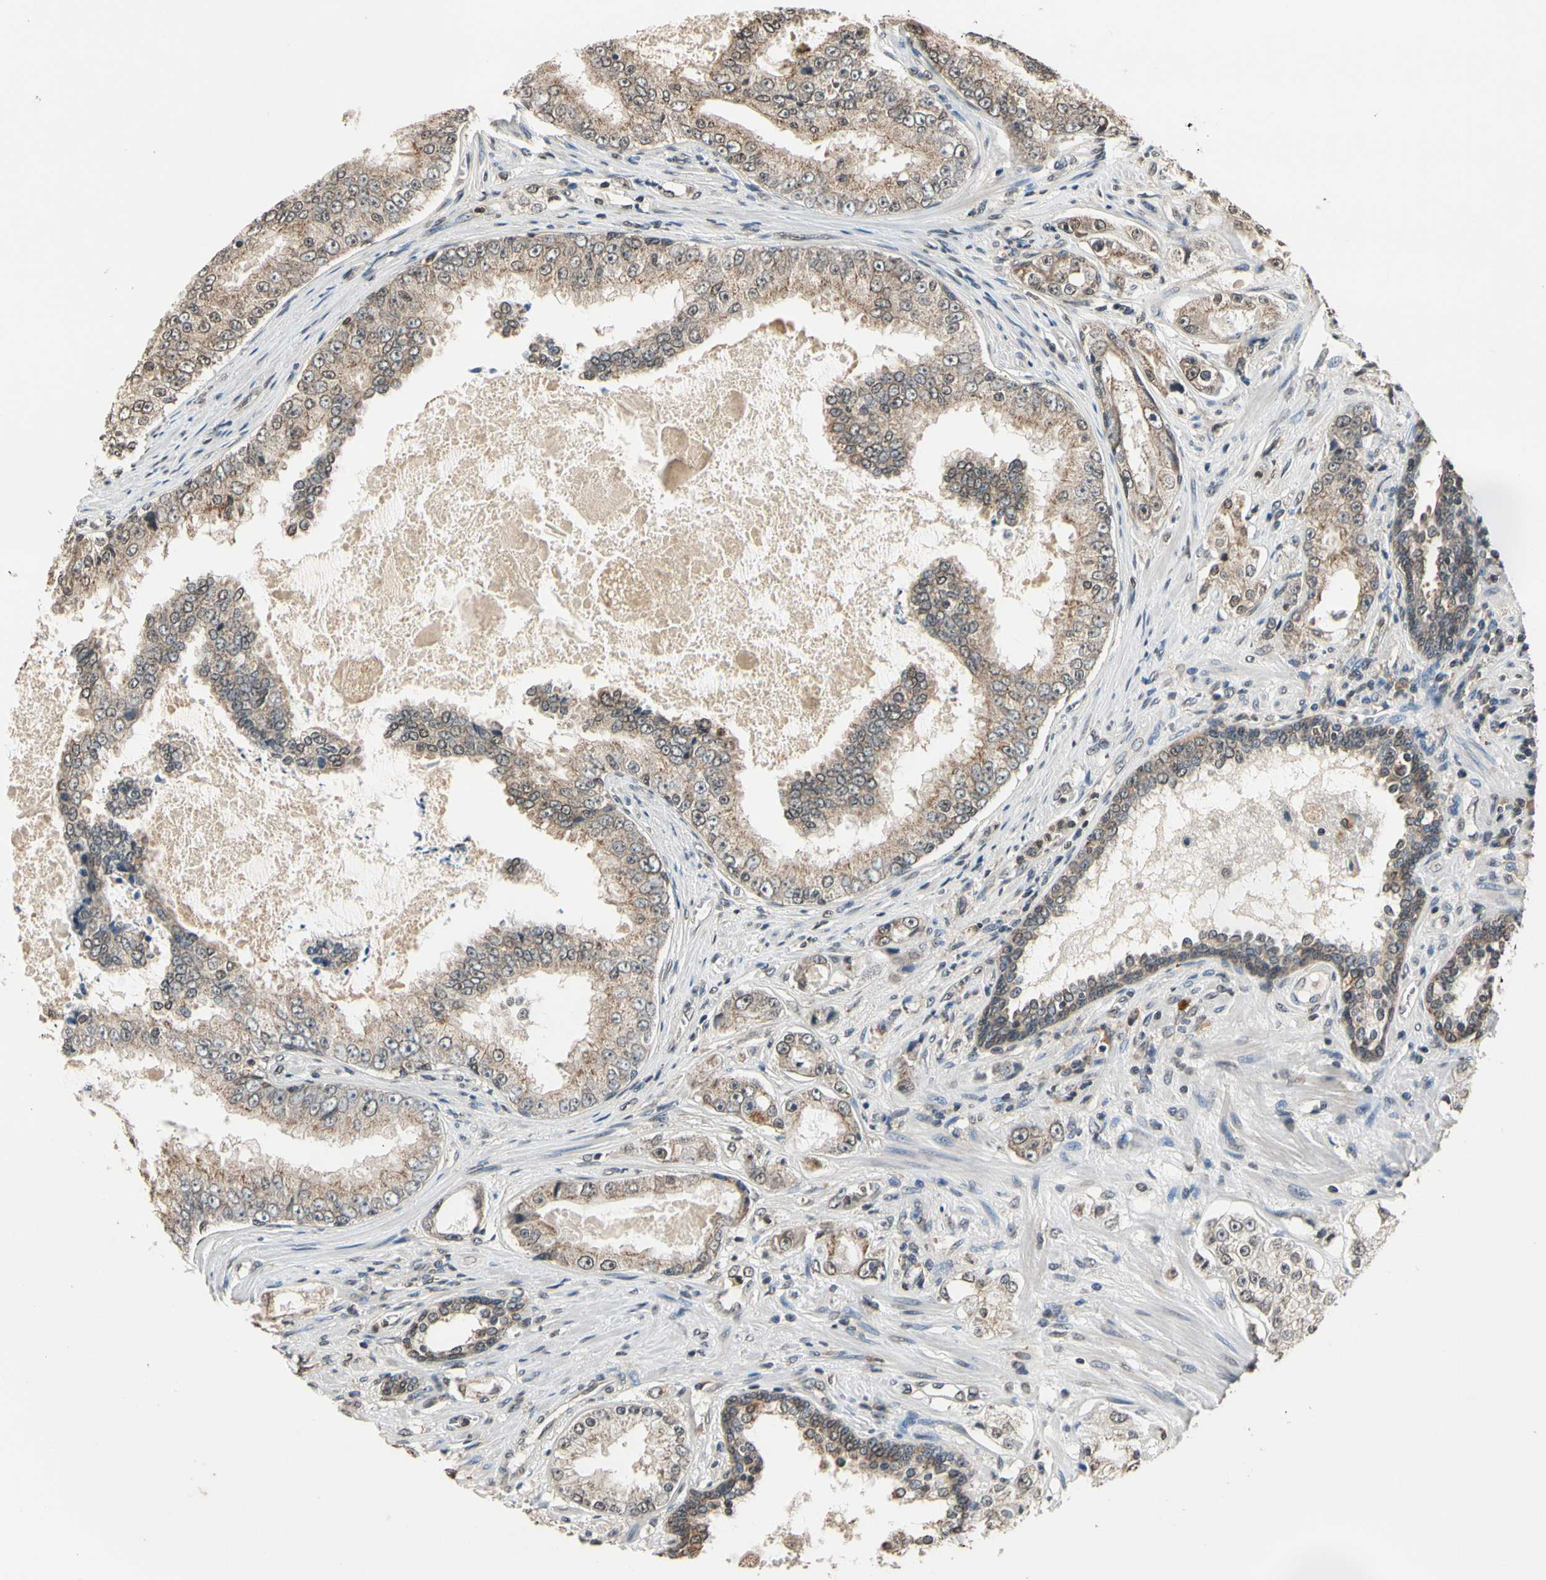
{"staining": {"intensity": "moderate", "quantity": ">75%", "location": "cytoplasmic/membranous"}, "tissue": "prostate cancer", "cell_type": "Tumor cells", "image_type": "cancer", "snomed": [{"axis": "morphology", "description": "Adenocarcinoma, High grade"}, {"axis": "topography", "description": "Prostate"}], "caption": "Prostate cancer (adenocarcinoma (high-grade)) tissue shows moderate cytoplasmic/membranous expression in approximately >75% of tumor cells, visualized by immunohistochemistry.", "gene": "GCLC", "patient": {"sex": "male", "age": 73}}